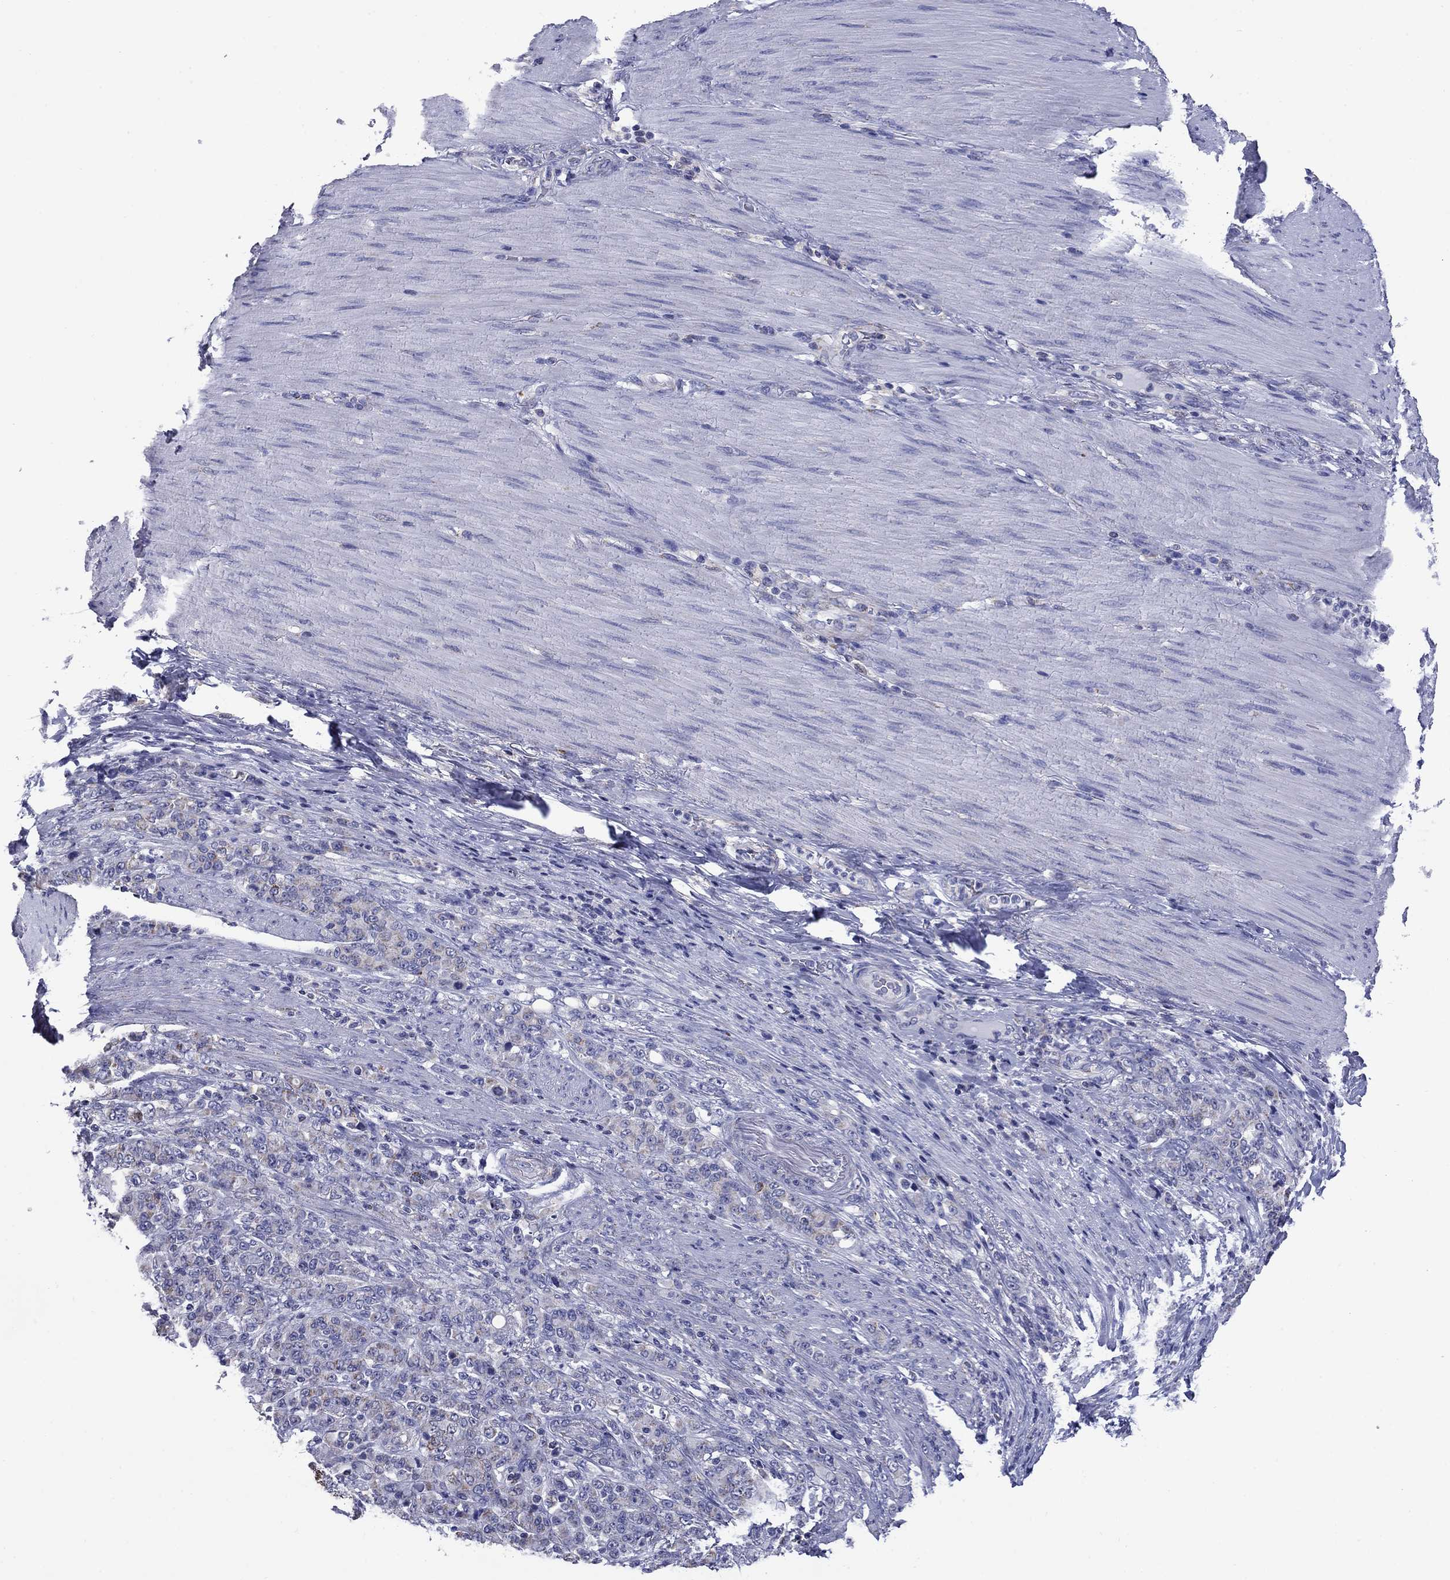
{"staining": {"intensity": "weak", "quantity": "<25%", "location": "cytoplasmic/membranous"}, "tissue": "stomach cancer", "cell_type": "Tumor cells", "image_type": "cancer", "snomed": [{"axis": "morphology", "description": "Normal tissue, NOS"}, {"axis": "morphology", "description": "Adenocarcinoma, NOS"}, {"axis": "topography", "description": "Stomach"}], "caption": "A high-resolution histopathology image shows IHC staining of stomach cancer (adenocarcinoma), which demonstrates no significant expression in tumor cells. The staining is performed using DAB brown chromogen with nuclei counter-stained in using hematoxylin.", "gene": "ACADSB", "patient": {"sex": "female", "age": 79}}